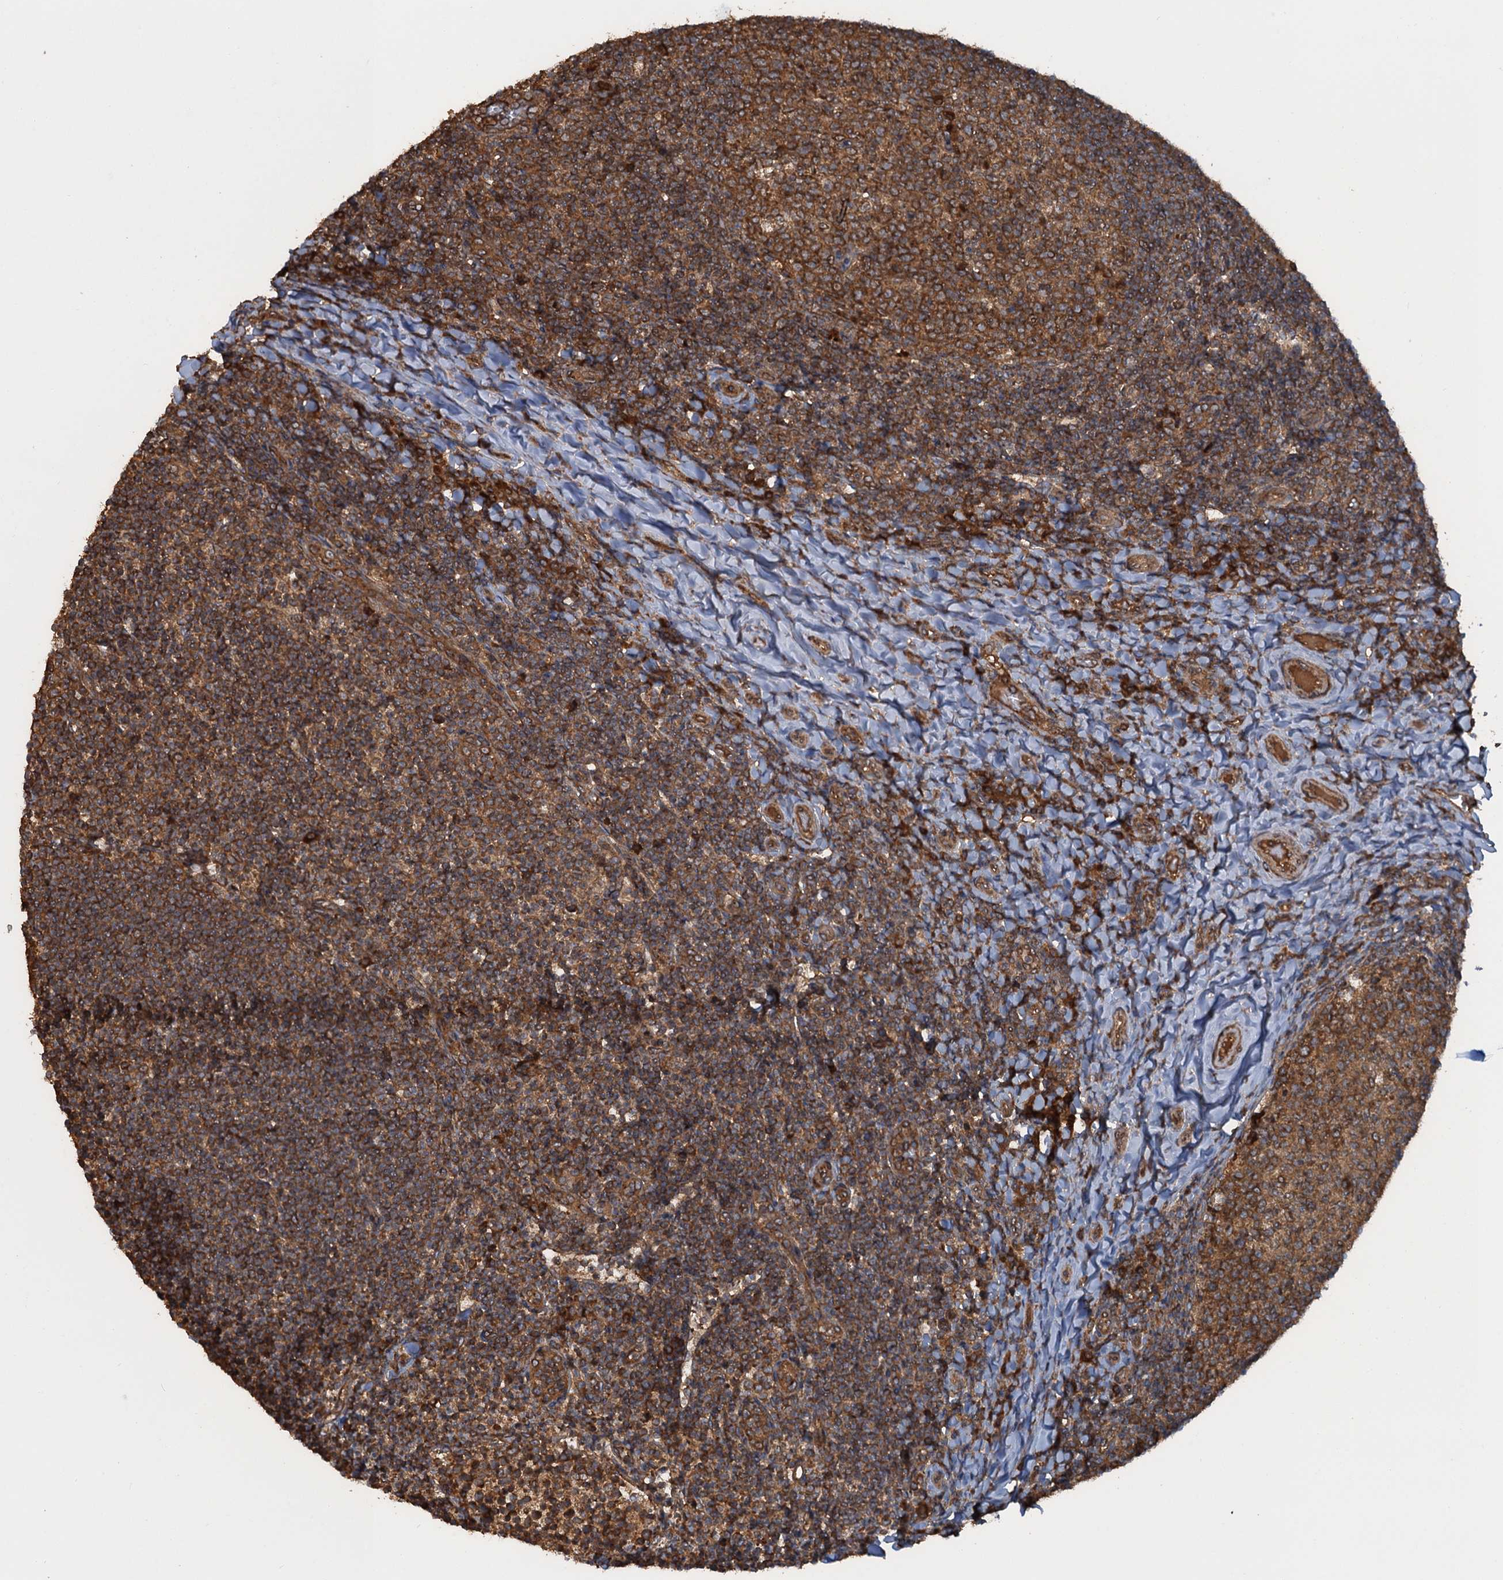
{"staining": {"intensity": "moderate", "quantity": ">75%", "location": "cytoplasmic/membranous"}, "tissue": "tonsil", "cell_type": "Germinal center cells", "image_type": "normal", "snomed": [{"axis": "morphology", "description": "Normal tissue, NOS"}, {"axis": "topography", "description": "Tonsil"}], "caption": "Moderate cytoplasmic/membranous protein staining is present in approximately >75% of germinal center cells in tonsil. (brown staining indicates protein expression, while blue staining denotes nuclei).", "gene": "GLE1", "patient": {"sex": "female", "age": 10}}